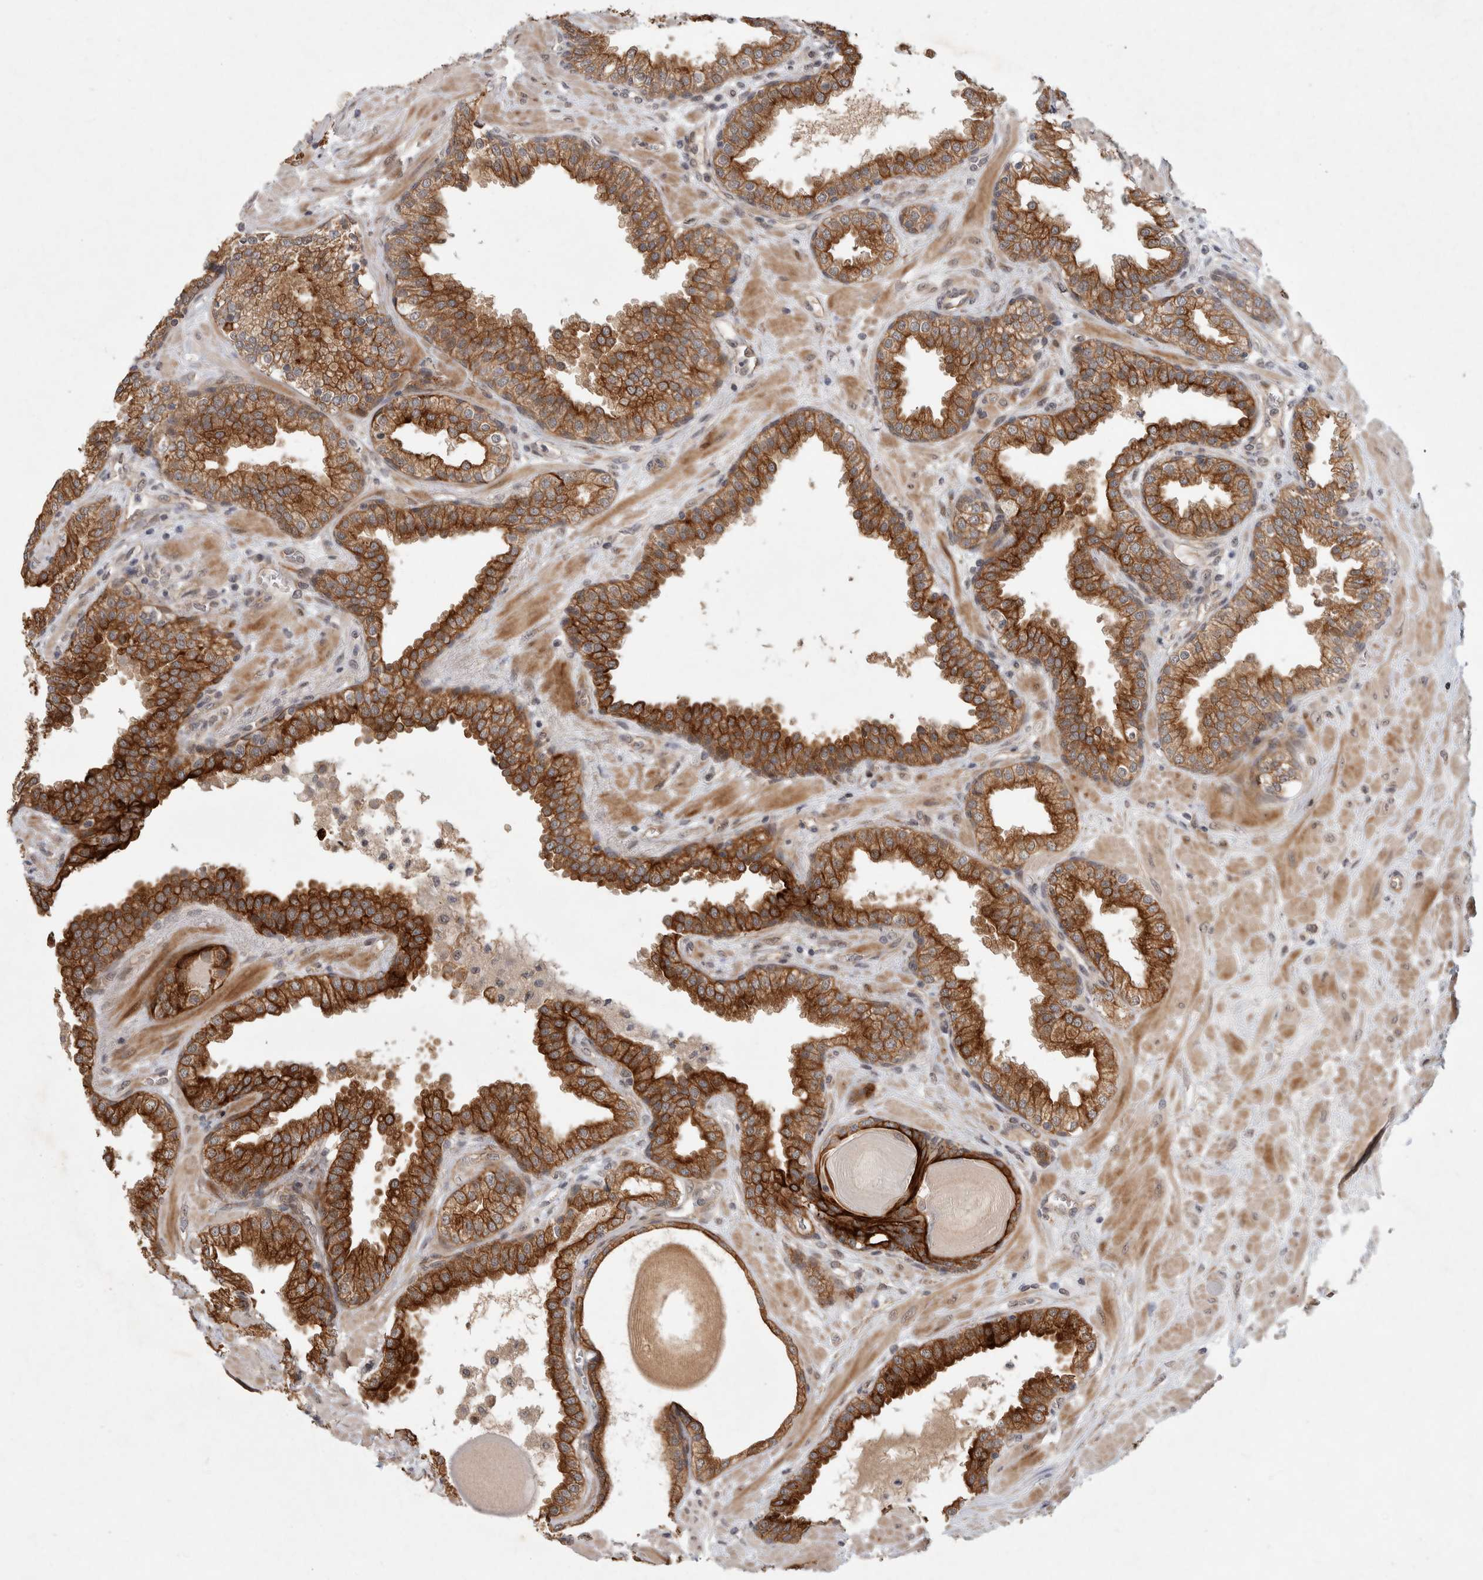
{"staining": {"intensity": "strong", "quantity": ">75%", "location": "cytoplasmic/membranous"}, "tissue": "prostate", "cell_type": "Glandular cells", "image_type": "normal", "snomed": [{"axis": "morphology", "description": "Normal tissue, NOS"}, {"axis": "topography", "description": "Prostate"}], "caption": "Human prostate stained with a brown dye exhibits strong cytoplasmic/membranous positive staining in approximately >75% of glandular cells.", "gene": "CRISPLD1", "patient": {"sex": "male", "age": 51}}